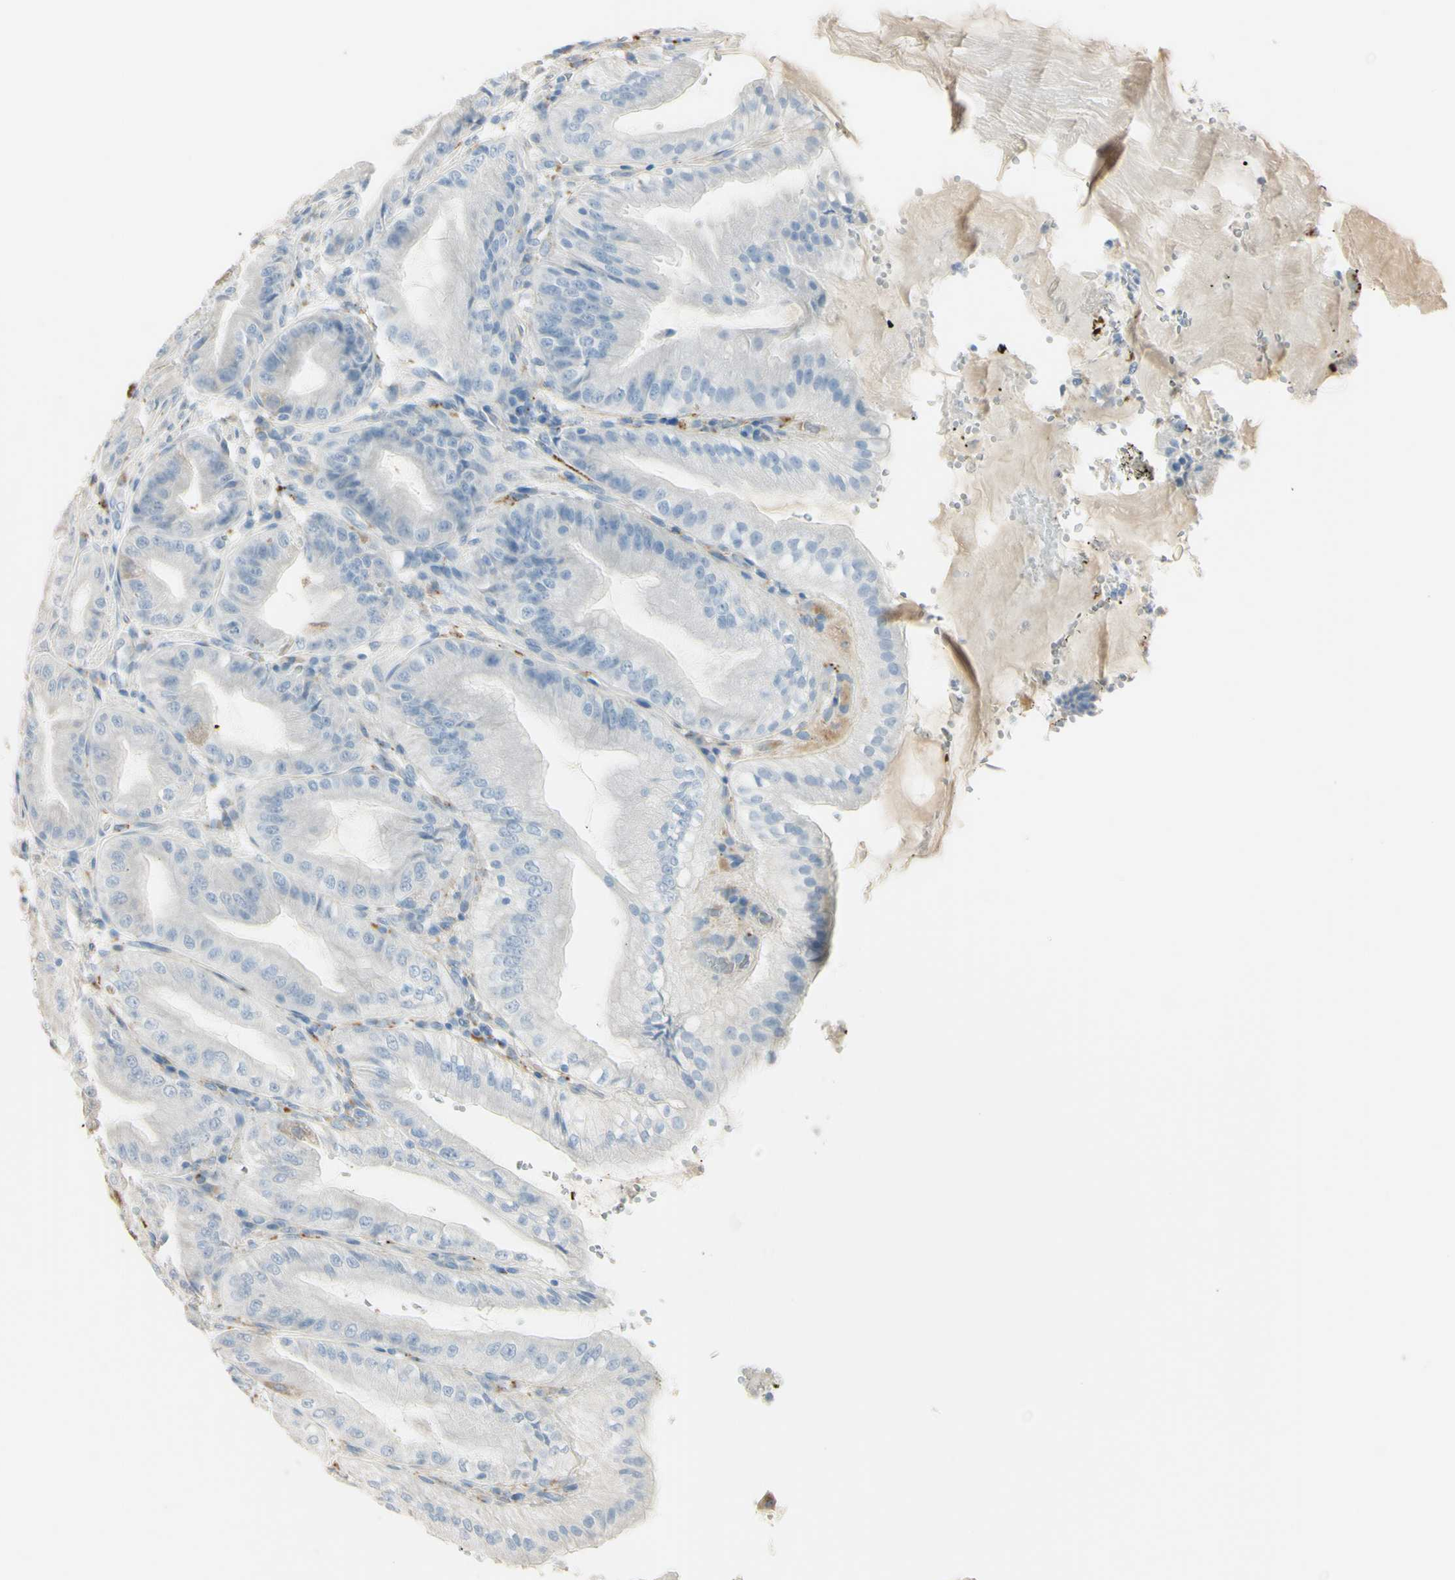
{"staining": {"intensity": "weak", "quantity": ">75%", "location": "cytoplasmic/membranous"}, "tissue": "stomach", "cell_type": "Glandular cells", "image_type": "normal", "snomed": [{"axis": "morphology", "description": "Normal tissue, NOS"}, {"axis": "topography", "description": "Stomach, lower"}], "caption": "This photomicrograph exhibits immunohistochemistry staining of normal stomach, with low weak cytoplasmic/membranous positivity in approximately >75% of glandular cells.", "gene": "ANGPTL1", "patient": {"sex": "male", "age": 71}}